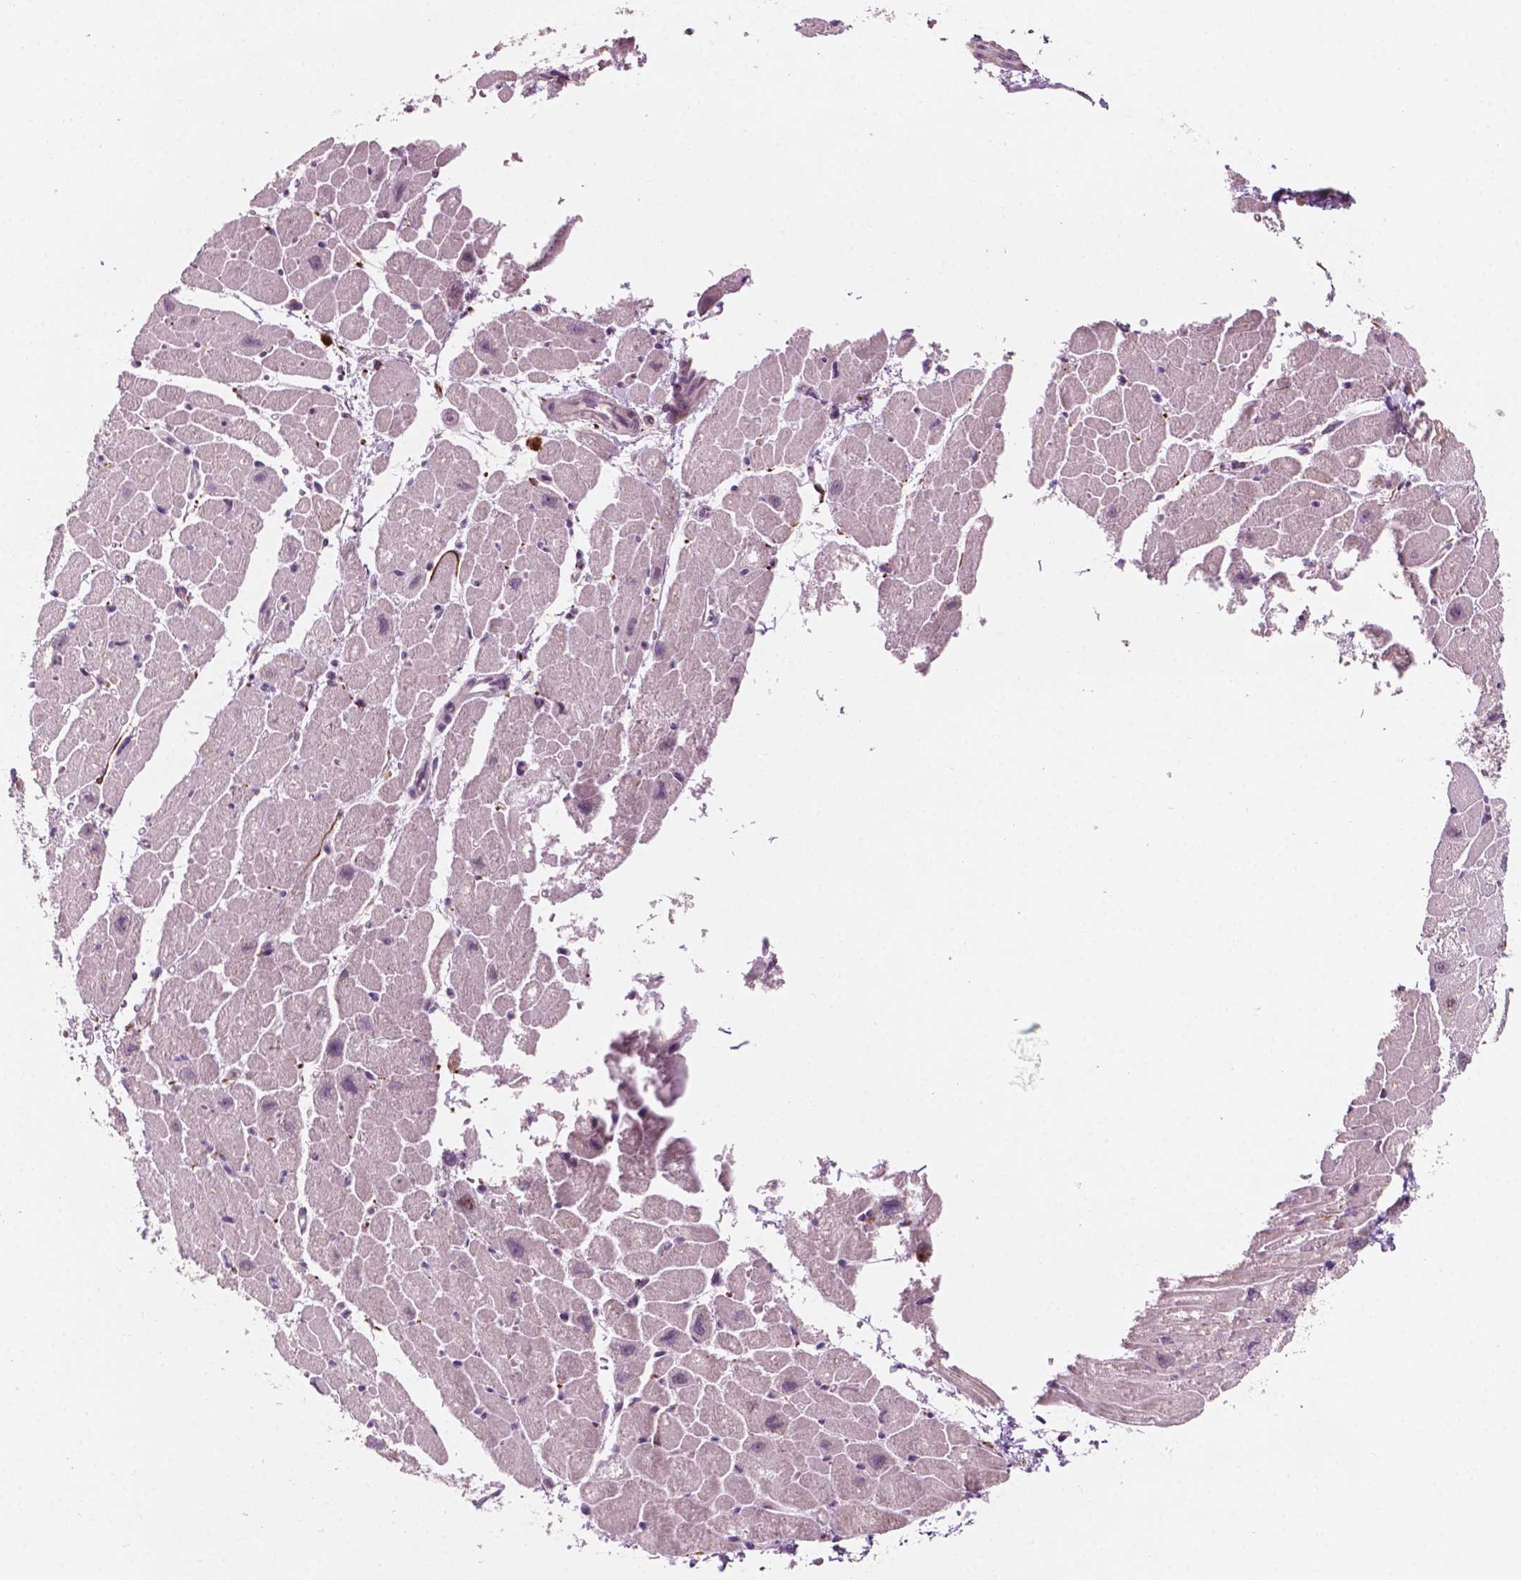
{"staining": {"intensity": "negative", "quantity": "none", "location": "none"}, "tissue": "heart muscle", "cell_type": "Cardiomyocytes", "image_type": "normal", "snomed": [{"axis": "morphology", "description": "Normal tissue, NOS"}, {"axis": "topography", "description": "Heart"}], "caption": "High power microscopy image of an IHC image of unremarkable heart muscle, revealing no significant positivity in cardiomyocytes. The staining is performed using DAB brown chromogen with nuclei counter-stained in using hematoxylin.", "gene": "LRP1B", "patient": {"sex": "male", "age": 61}}